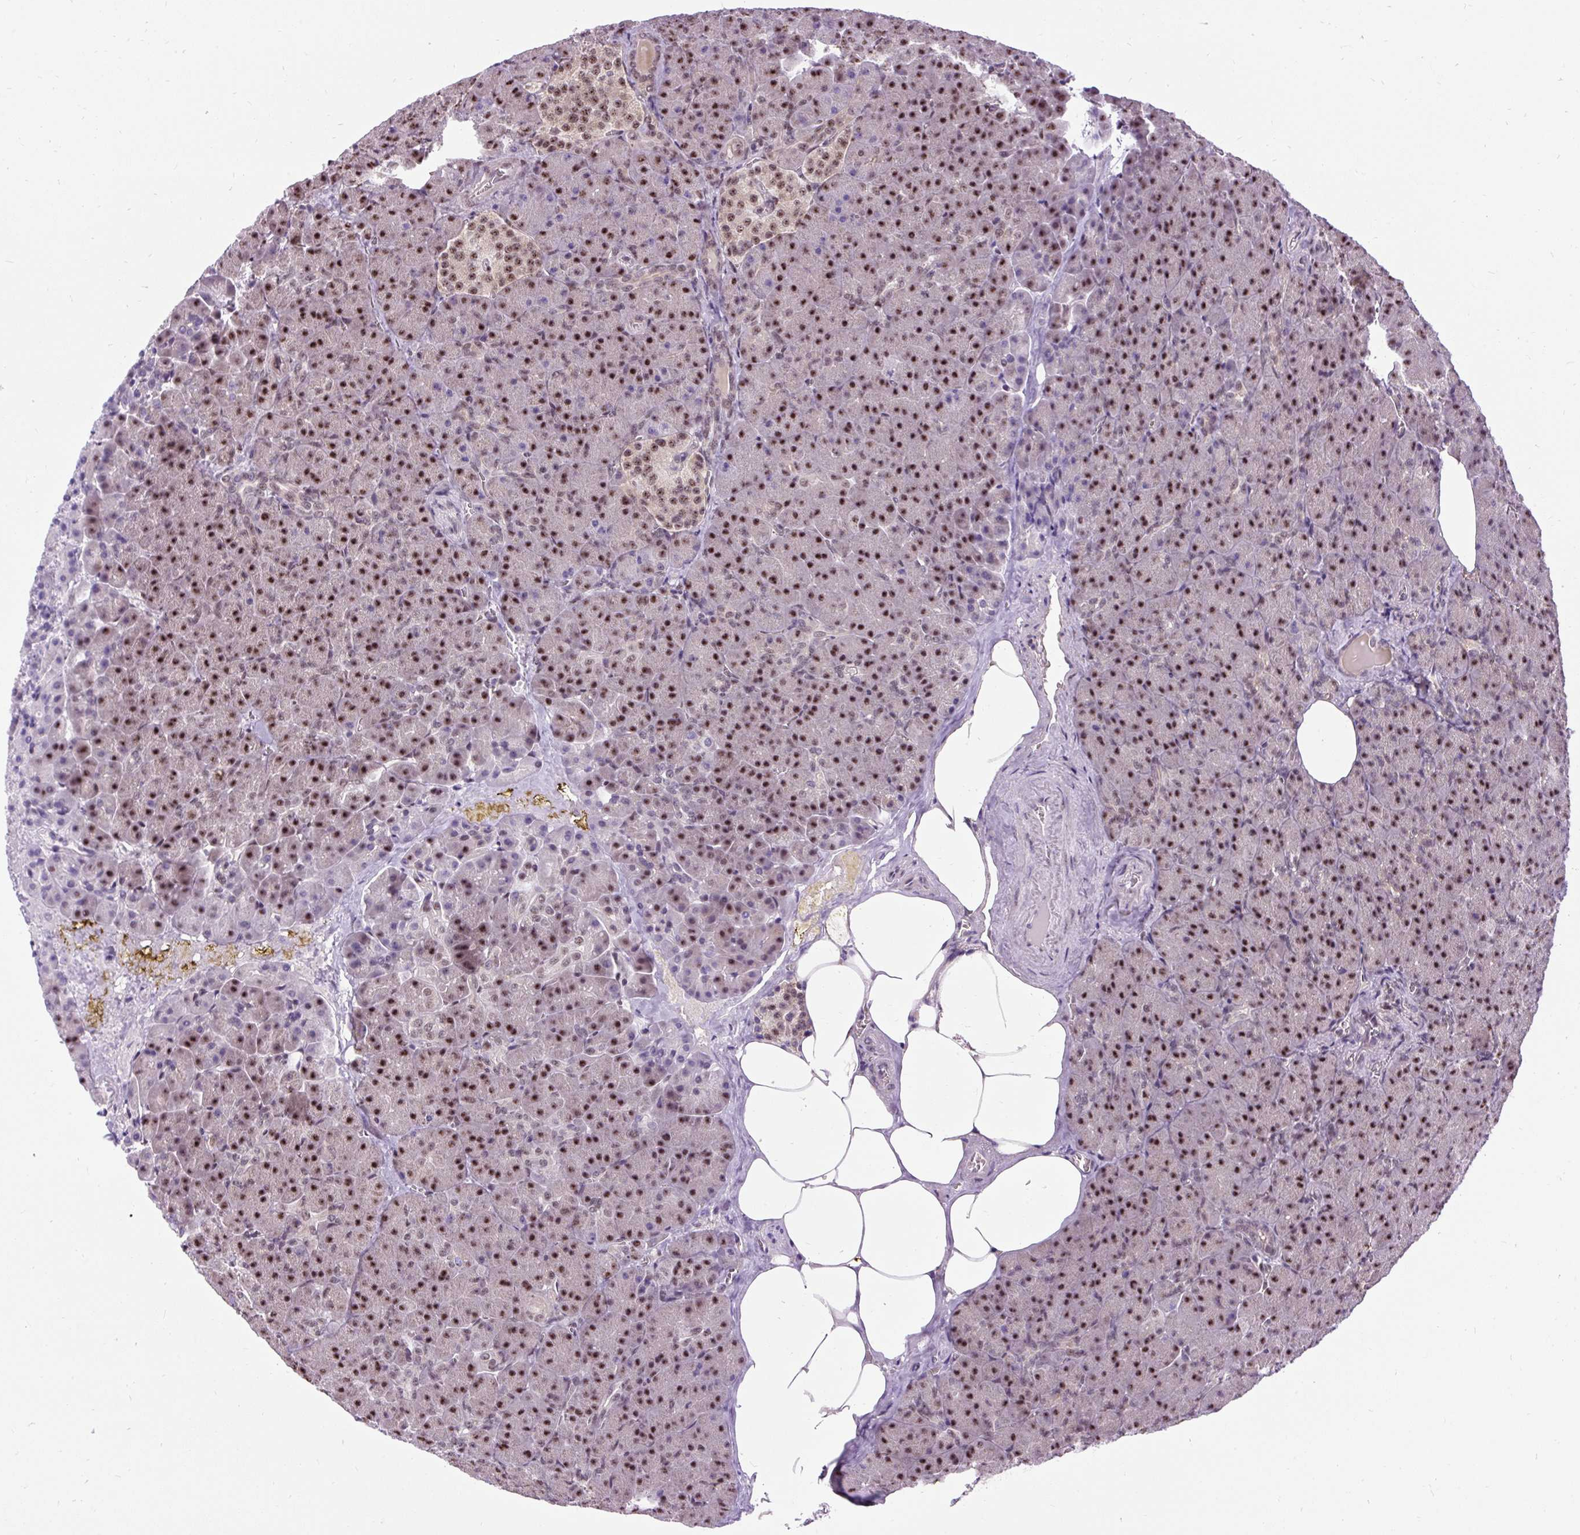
{"staining": {"intensity": "strong", "quantity": "25%-75%", "location": "nuclear"}, "tissue": "pancreas", "cell_type": "Exocrine glandular cells", "image_type": "normal", "snomed": [{"axis": "morphology", "description": "Normal tissue, NOS"}, {"axis": "topography", "description": "Pancreas"}], "caption": "Immunohistochemical staining of normal pancreas demonstrates high levels of strong nuclear expression in approximately 25%-75% of exocrine glandular cells.", "gene": "SMC5", "patient": {"sex": "female", "age": 74}}